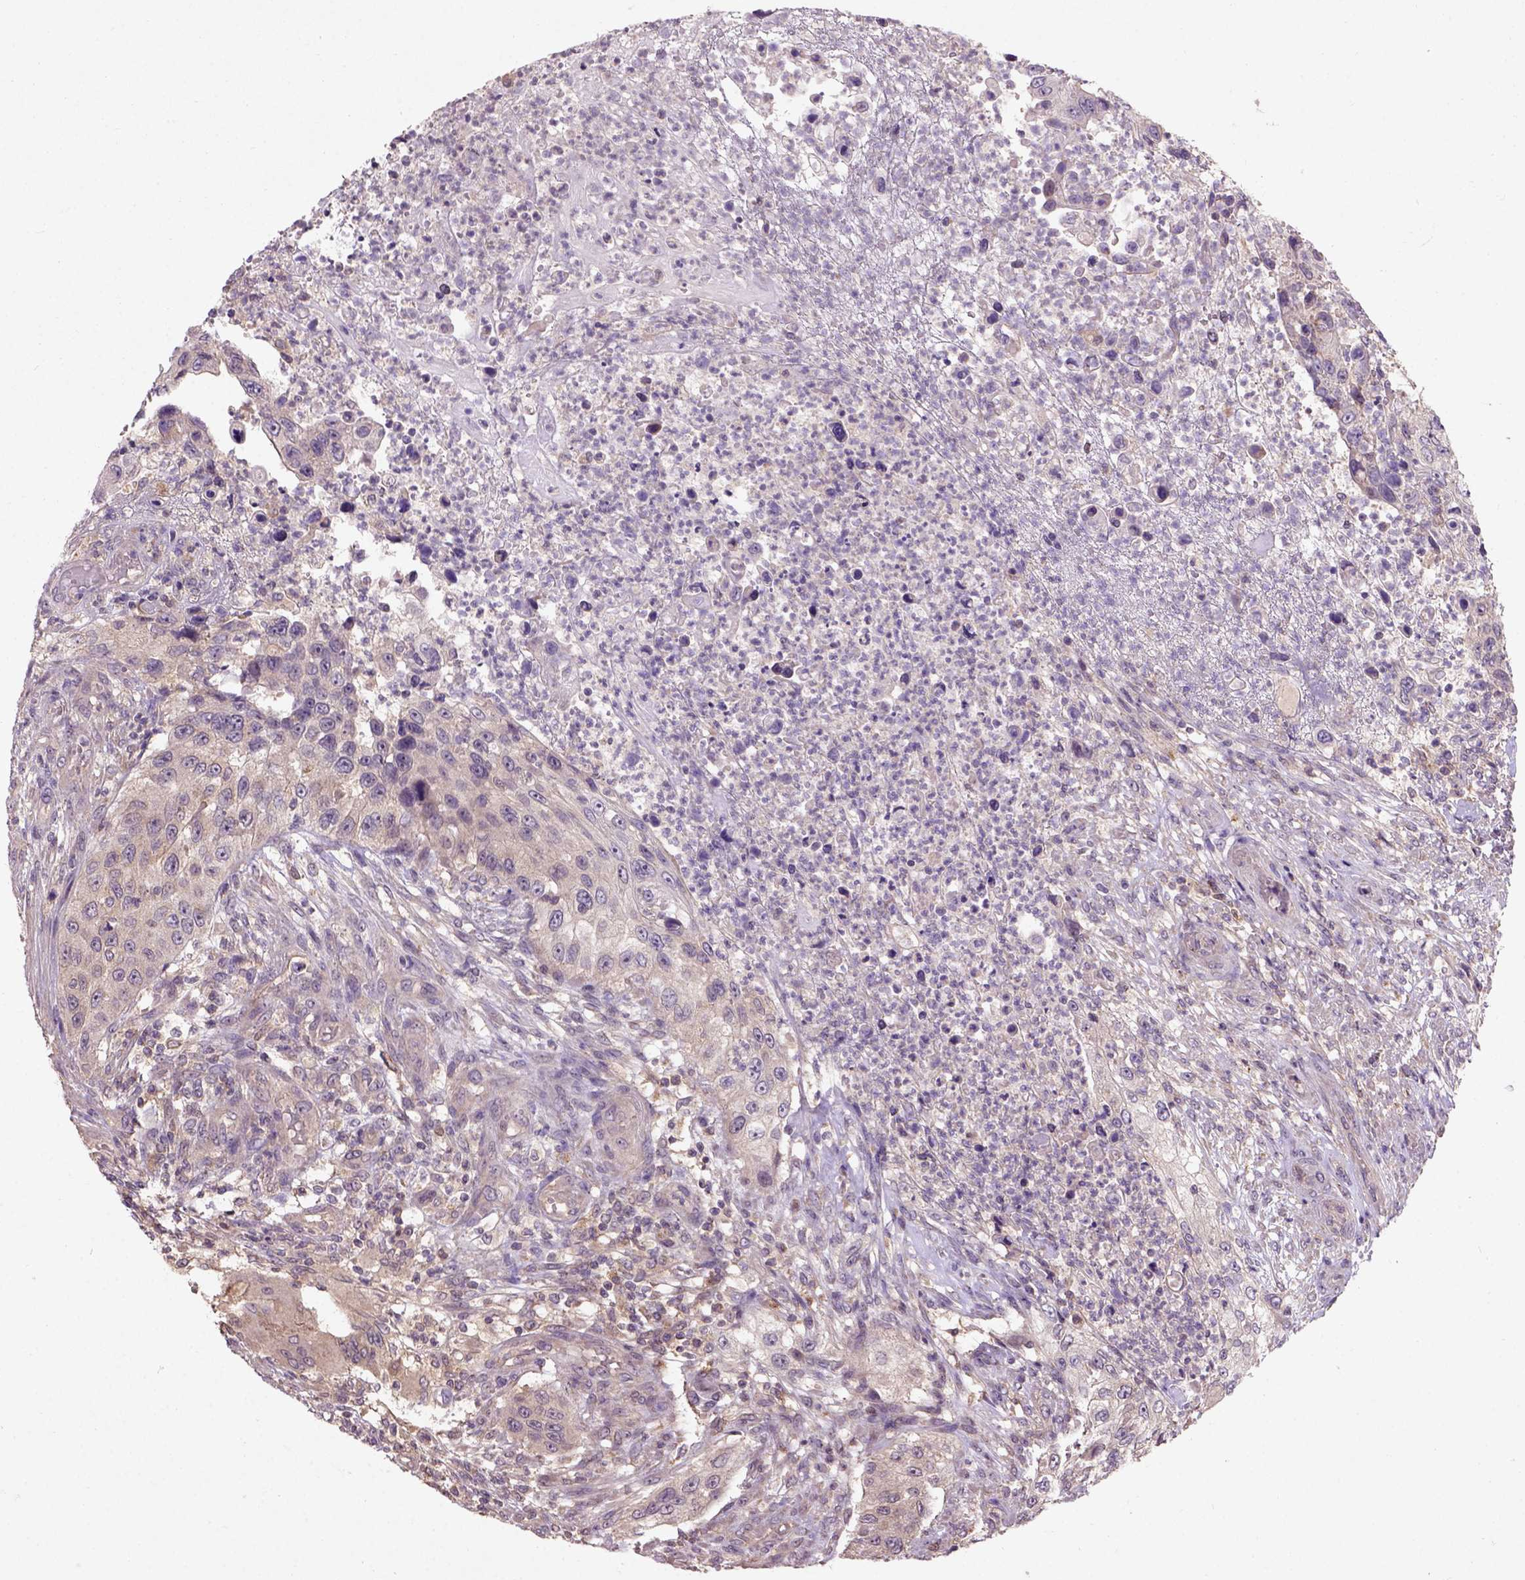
{"staining": {"intensity": "negative", "quantity": "none", "location": "none"}, "tissue": "urothelial cancer", "cell_type": "Tumor cells", "image_type": "cancer", "snomed": [{"axis": "morphology", "description": "Urothelial carcinoma, High grade"}, {"axis": "topography", "description": "Urinary bladder"}], "caption": "DAB immunohistochemical staining of human high-grade urothelial carcinoma shows no significant staining in tumor cells.", "gene": "KBTBD8", "patient": {"sex": "female", "age": 60}}